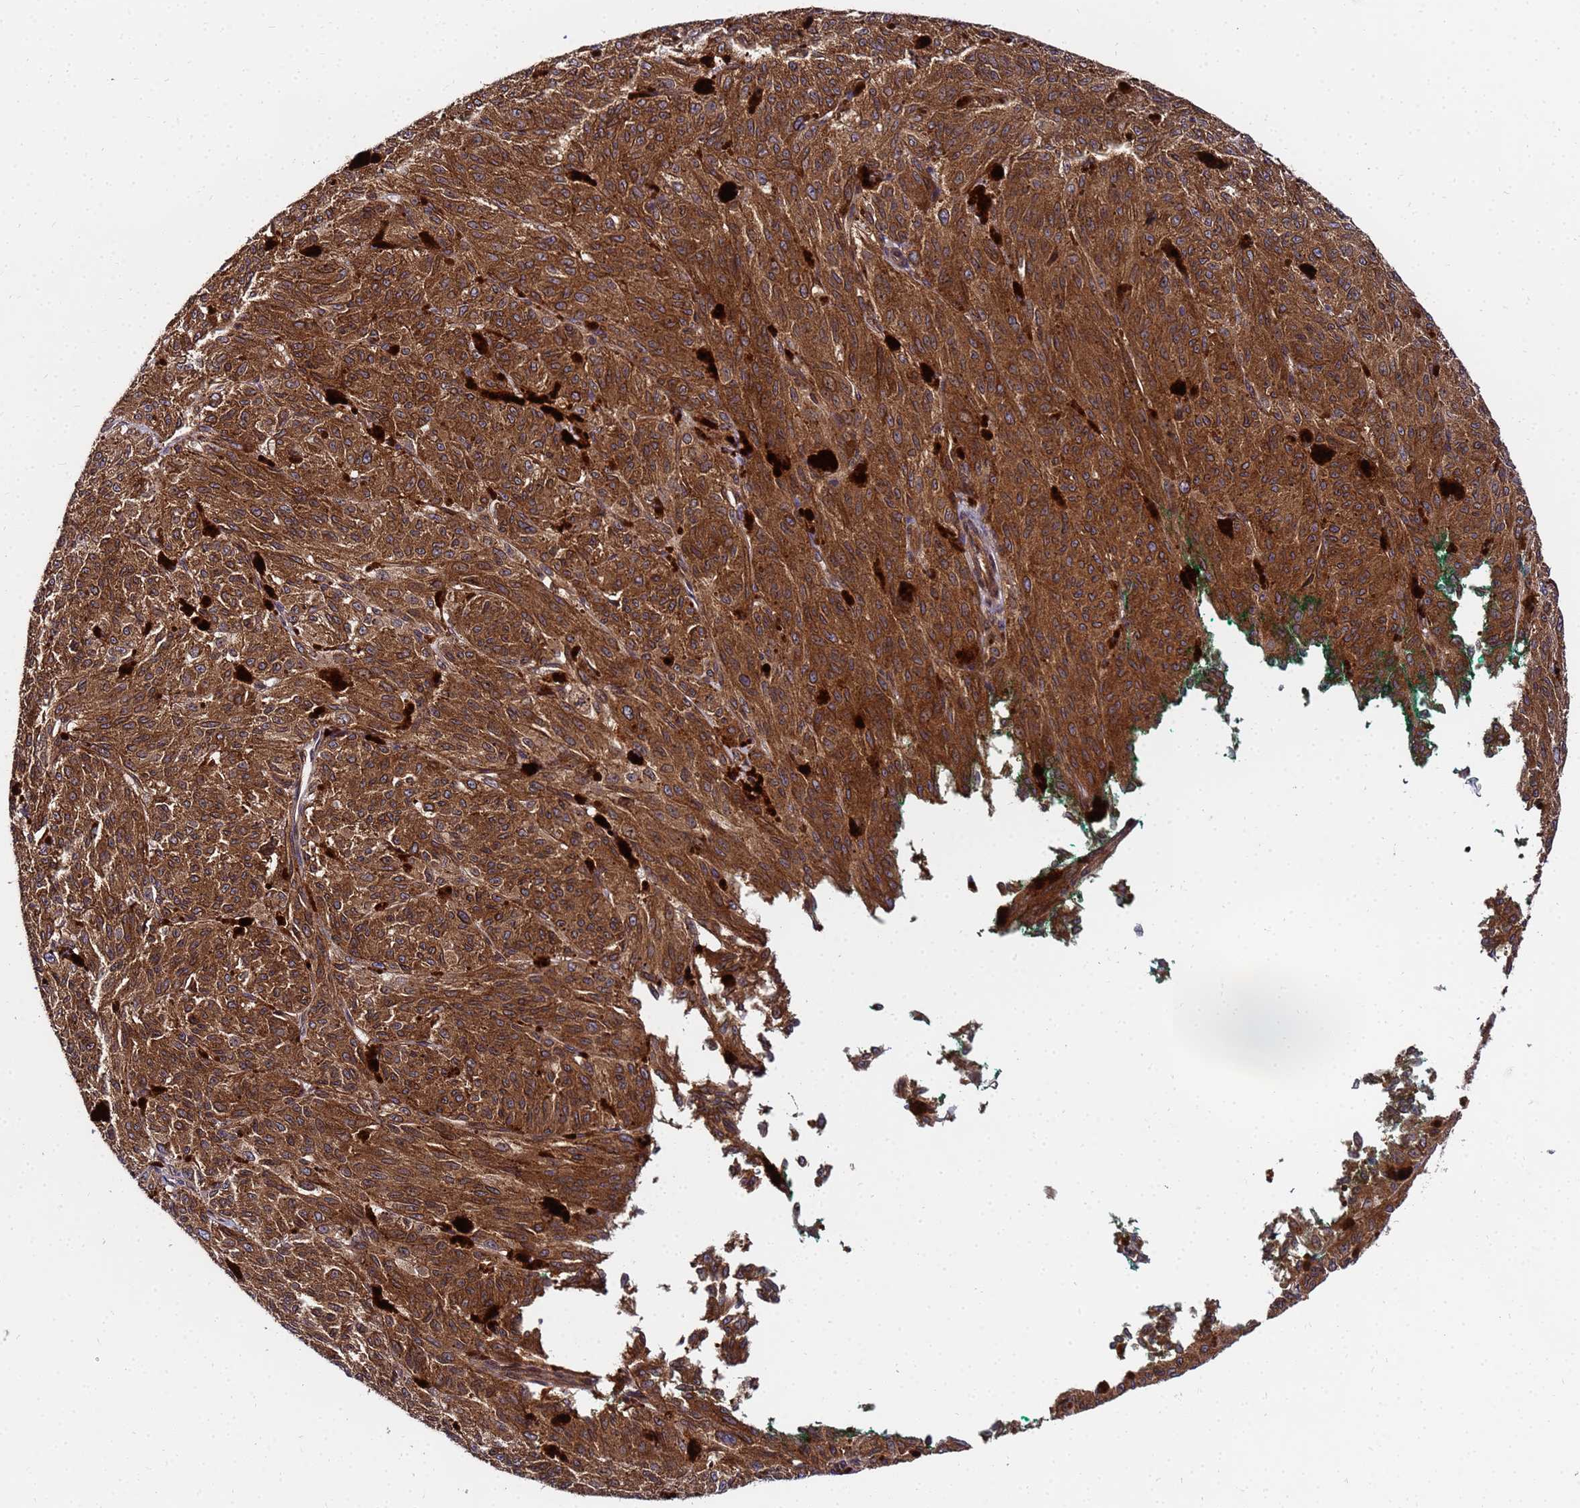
{"staining": {"intensity": "strong", "quantity": ">75%", "location": "cytoplasmic/membranous"}, "tissue": "melanoma", "cell_type": "Tumor cells", "image_type": "cancer", "snomed": [{"axis": "morphology", "description": "Malignant melanoma, NOS"}, {"axis": "topography", "description": "Skin"}], "caption": "Protein expression by immunohistochemistry demonstrates strong cytoplasmic/membranous expression in about >75% of tumor cells in malignant melanoma. The protein is stained brown, and the nuclei are stained in blue (DAB IHC with brightfield microscopy, high magnification).", "gene": "UNC93B1", "patient": {"sex": "female", "age": 52}}